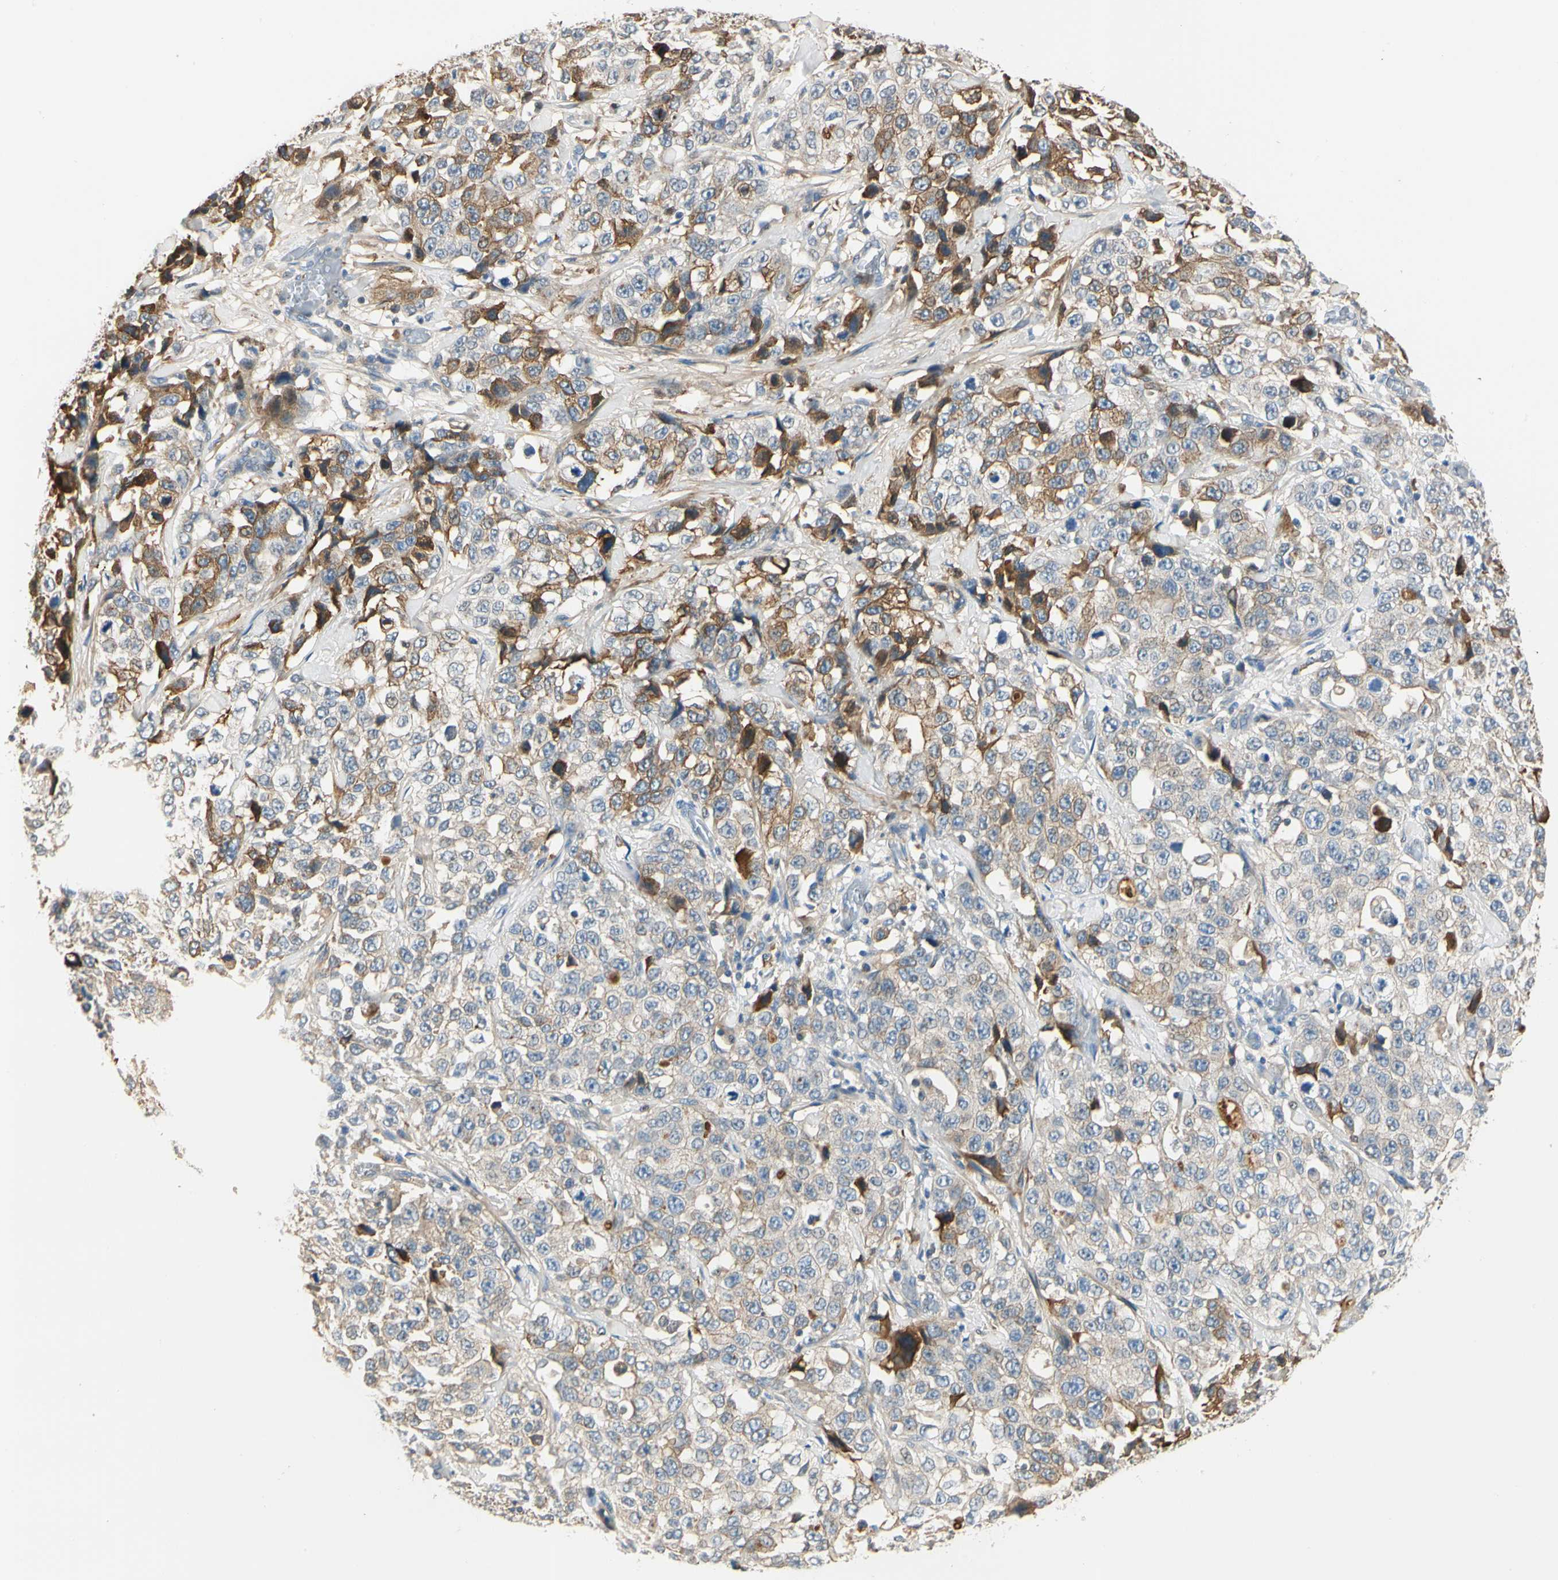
{"staining": {"intensity": "moderate", "quantity": ">75%", "location": "cytoplasmic/membranous"}, "tissue": "stomach cancer", "cell_type": "Tumor cells", "image_type": "cancer", "snomed": [{"axis": "morphology", "description": "Normal tissue, NOS"}, {"axis": "morphology", "description": "Adenocarcinoma, NOS"}, {"axis": "topography", "description": "Stomach"}], "caption": "Protein expression analysis of stomach cancer shows moderate cytoplasmic/membranous positivity in about >75% of tumor cells.", "gene": "LAMB3", "patient": {"sex": "male", "age": 48}}